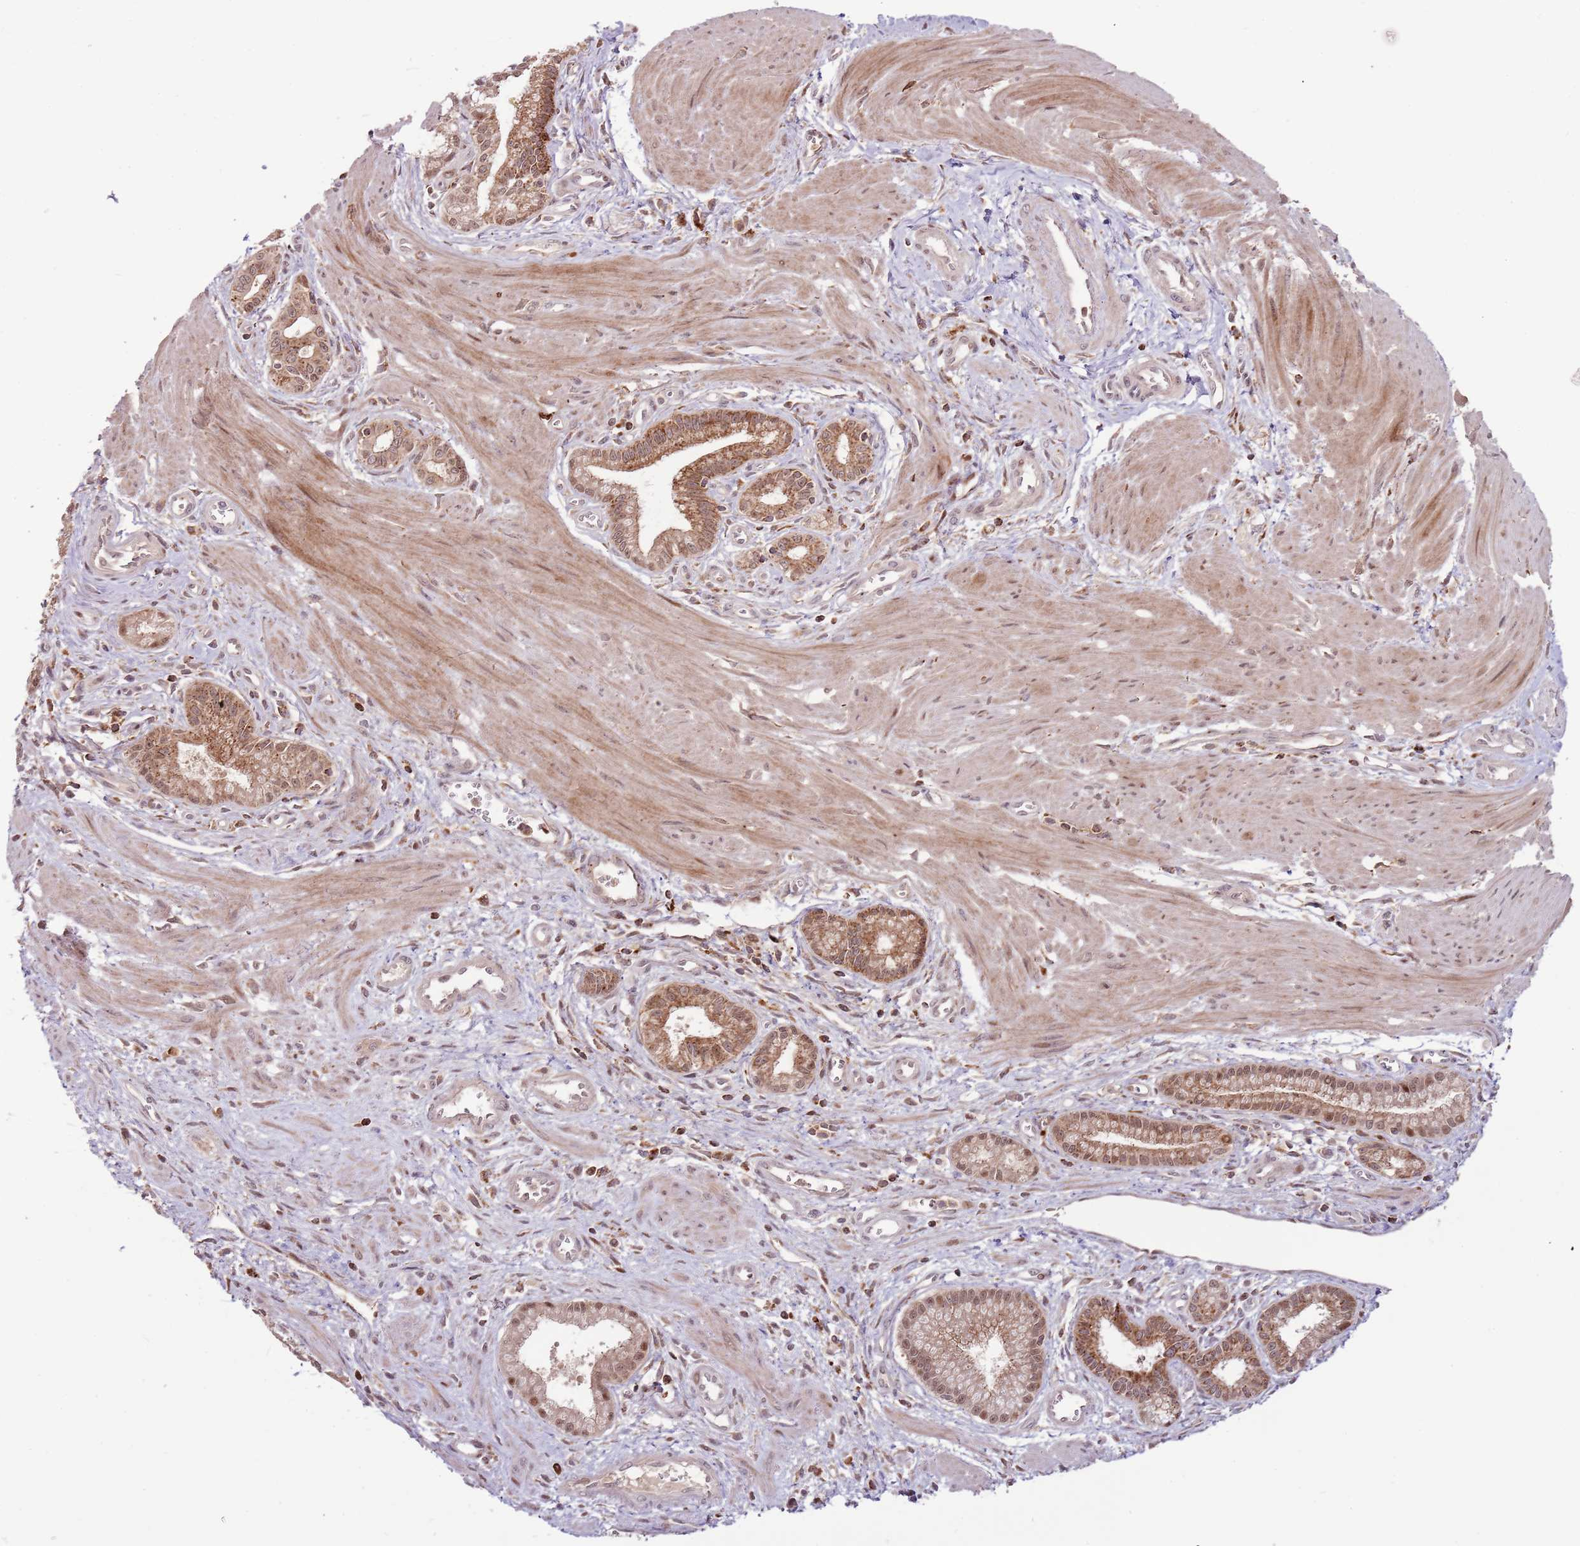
{"staining": {"intensity": "moderate", "quantity": ">75%", "location": "cytoplasmic/membranous"}, "tissue": "pancreatic cancer", "cell_type": "Tumor cells", "image_type": "cancer", "snomed": [{"axis": "morphology", "description": "Adenocarcinoma, NOS"}, {"axis": "topography", "description": "Pancreas"}], "caption": "The histopathology image reveals staining of pancreatic cancer (adenocarcinoma), revealing moderate cytoplasmic/membranous protein positivity (brown color) within tumor cells.", "gene": "ULK3", "patient": {"sex": "male", "age": 78}}